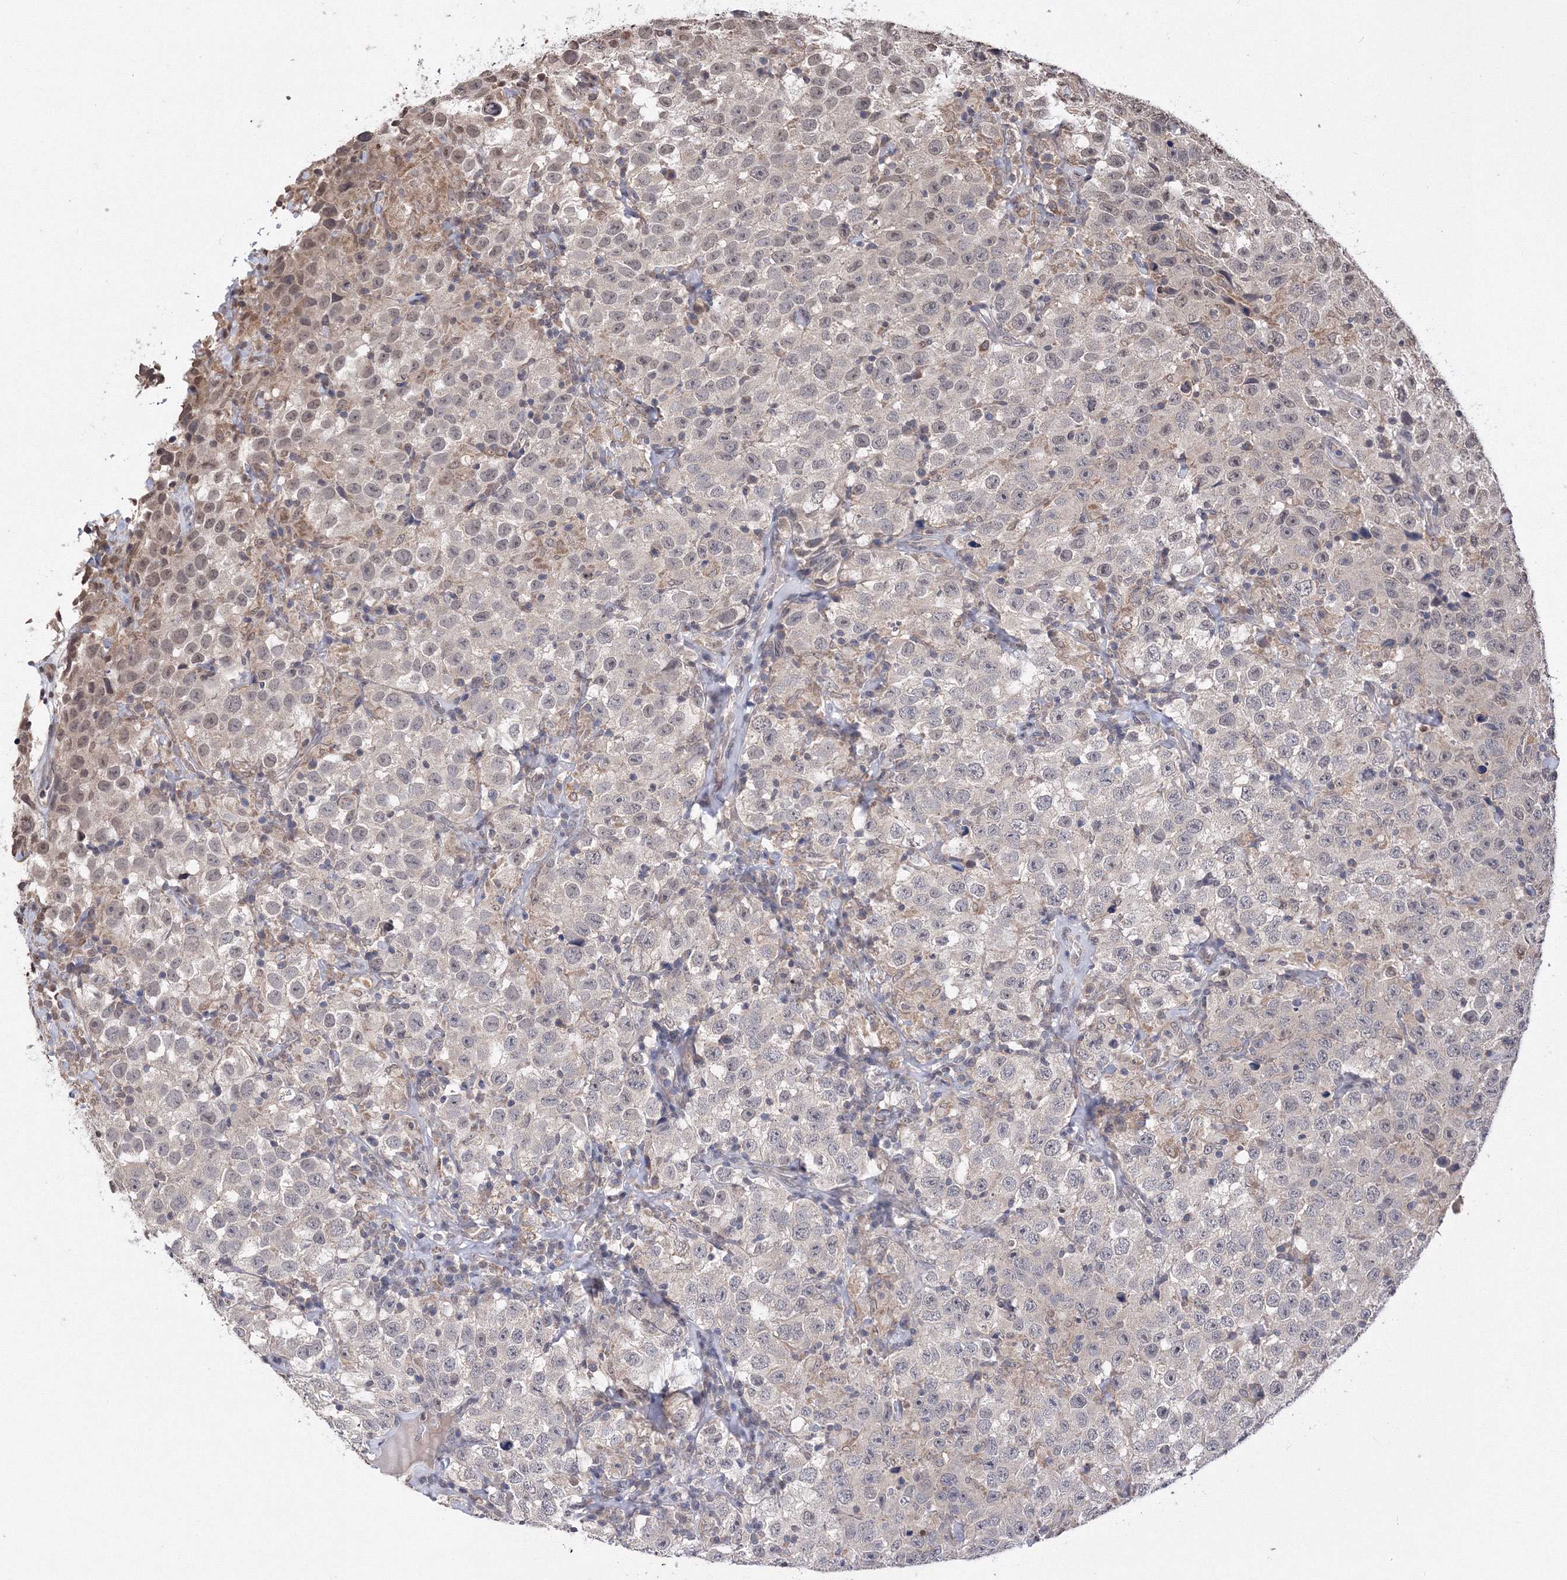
{"staining": {"intensity": "weak", "quantity": "25%-75%", "location": "nuclear"}, "tissue": "testis cancer", "cell_type": "Tumor cells", "image_type": "cancer", "snomed": [{"axis": "morphology", "description": "Seminoma, NOS"}, {"axis": "topography", "description": "Testis"}], "caption": "Immunohistochemistry (DAB) staining of testis seminoma displays weak nuclear protein expression in about 25%-75% of tumor cells.", "gene": "GPN1", "patient": {"sex": "male", "age": 41}}